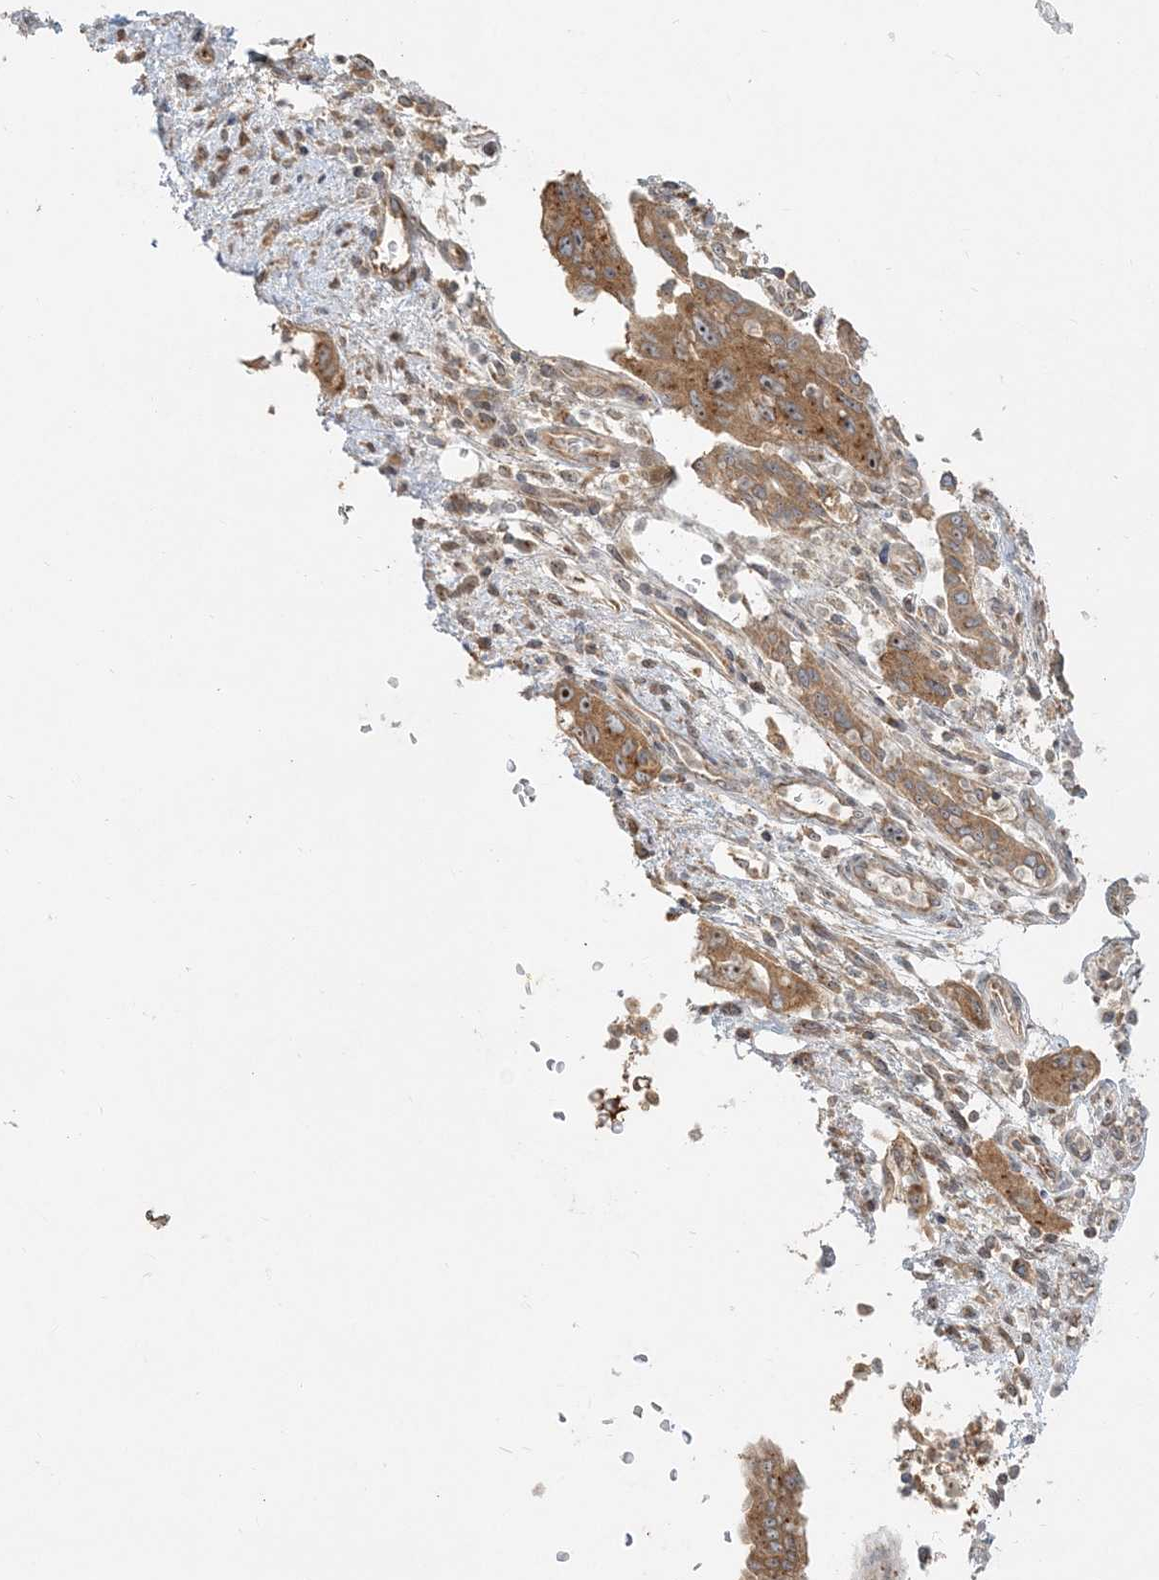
{"staining": {"intensity": "moderate", "quantity": ">75%", "location": "cytoplasmic/membranous,nuclear"}, "tissue": "pancreatic cancer", "cell_type": "Tumor cells", "image_type": "cancer", "snomed": [{"axis": "morphology", "description": "Adenocarcinoma, NOS"}, {"axis": "topography", "description": "Pancreas"}], "caption": "Immunohistochemical staining of human adenocarcinoma (pancreatic) shows medium levels of moderate cytoplasmic/membranous and nuclear positivity in about >75% of tumor cells.", "gene": "AP1AR", "patient": {"sex": "female", "age": 73}}